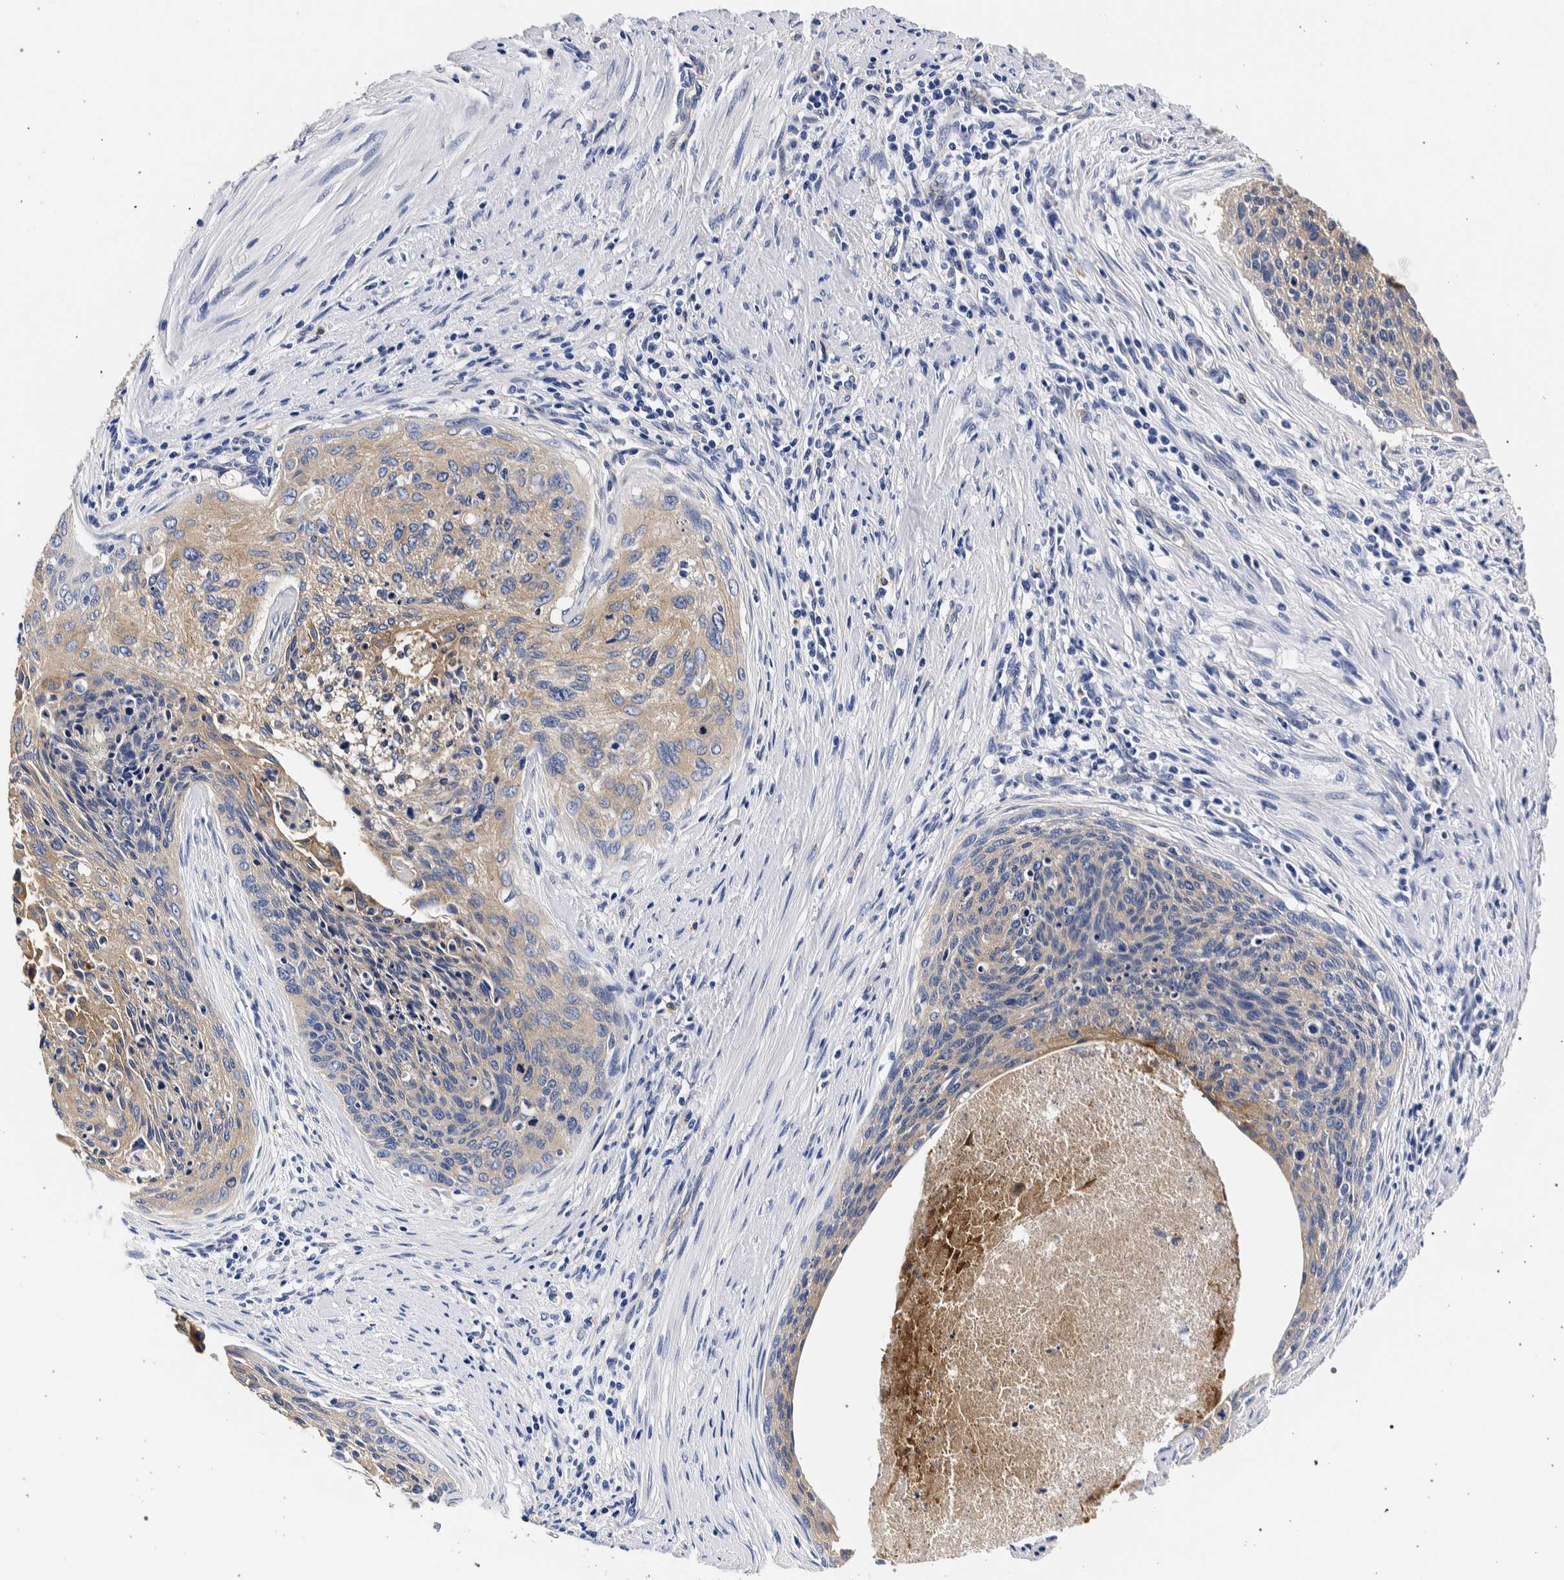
{"staining": {"intensity": "weak", "quantity": "25%-75%", "location": "cytoplasmic/membranous"}, "tissue": "cervical cancer", "cell_type": "Tumor cells", "image_type": "cancer", "snomed": [{"axis": "morphology", "description": "Squamous cell carcinoma, NOS"}, {"axis": "topography", "description": "Cervix"}], "caption": "Human cervical cancer (squamous cell carcinoma) stained with a protein marker shows weak staining in tumor cells.", "gene": "NIBAN2", "patient": {"sex": "female", "age": 55}}